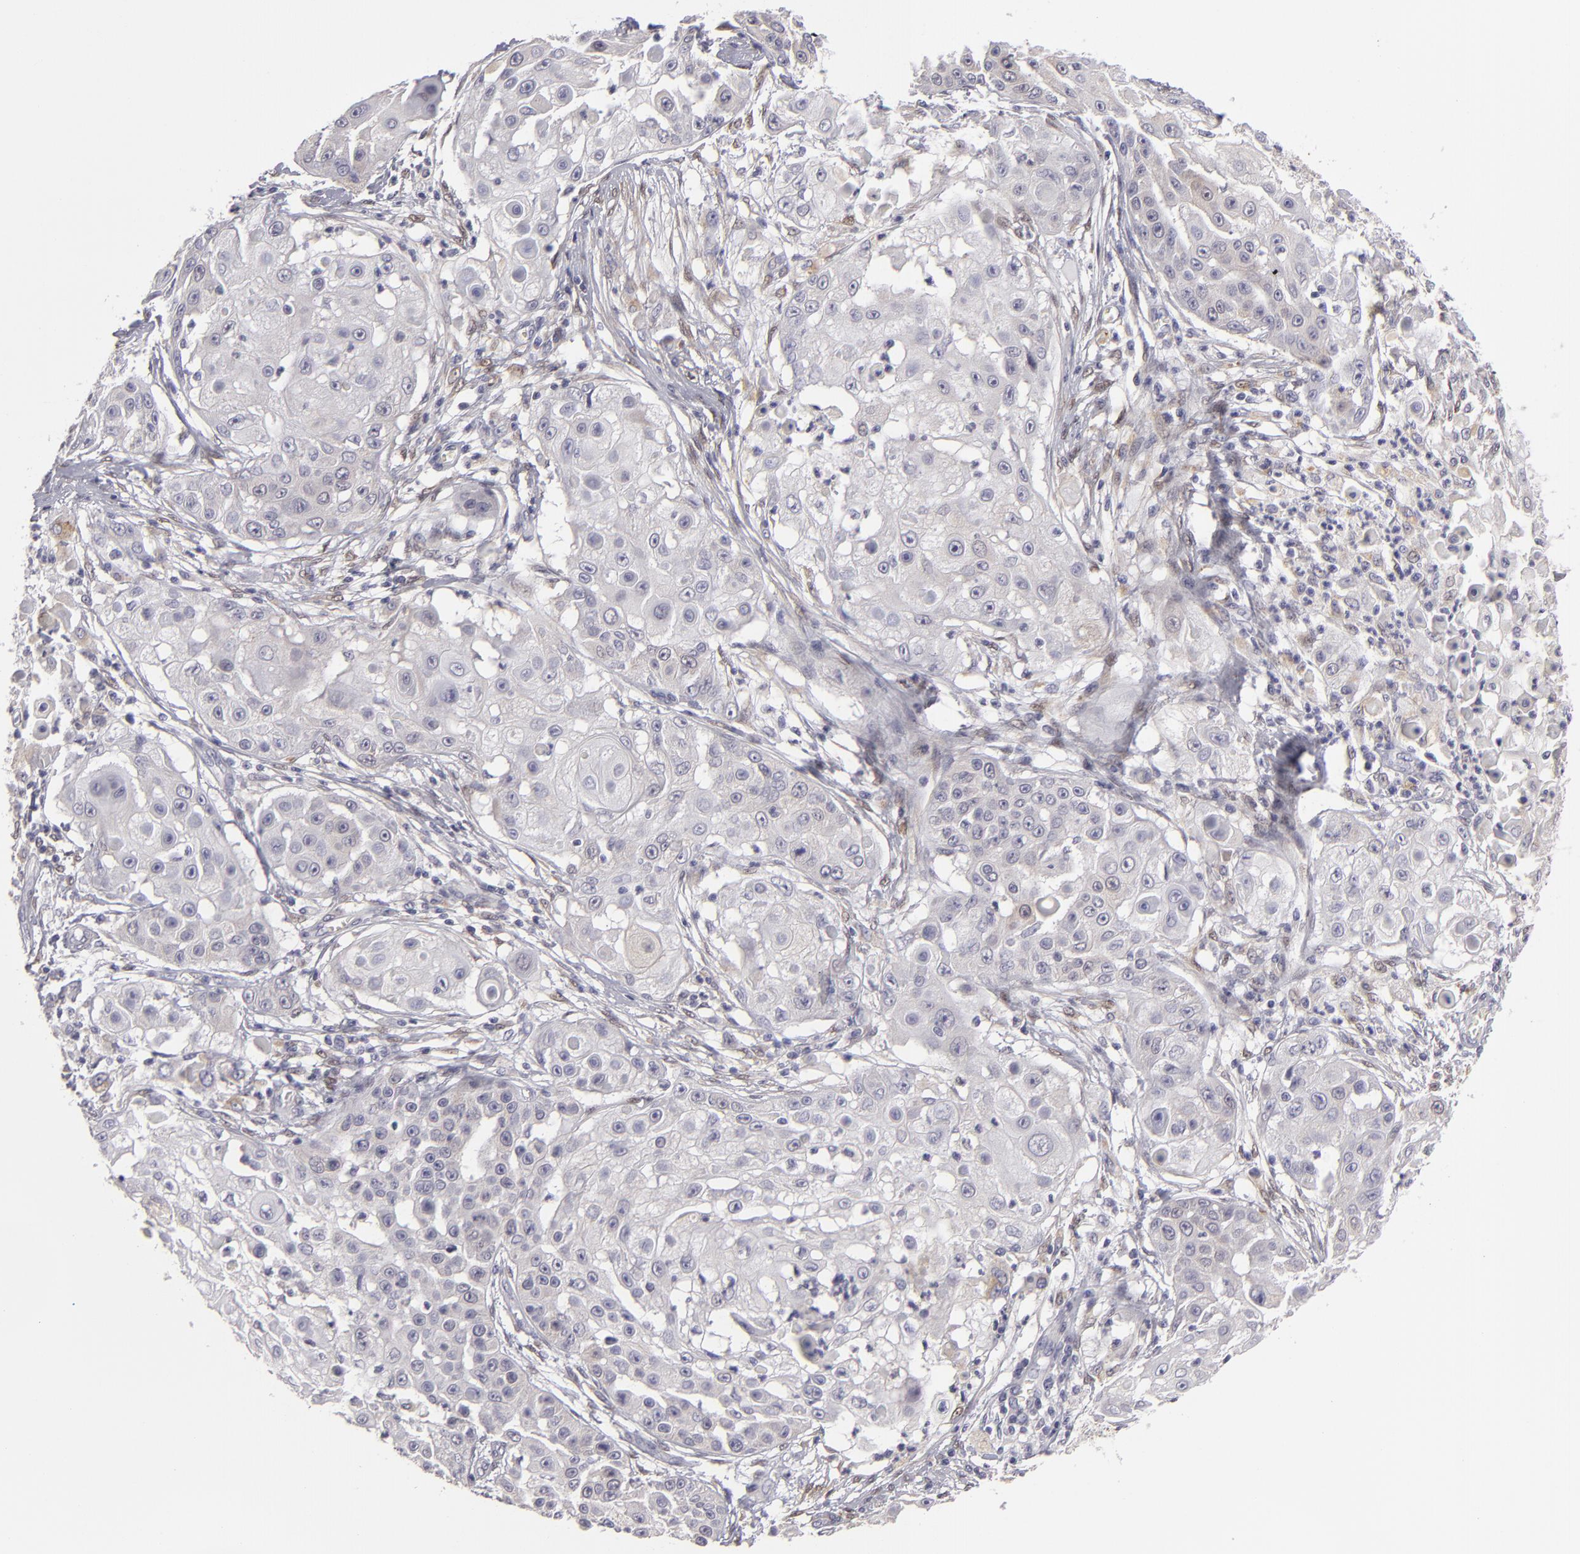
{"staining": {"intensity": "negative", "quantity": "none", "location": "none"}, "tissue": "skin cancer", "cell_type": "Tumor cells", "image_type": "cancer", "snomed": [{"axis": "morphology", "description": "Squamous cell carcinoma, NOS"}, {"axis": "topography", "description": "Skin"}], "caption": "The image reveals no significant expression in tumor cells of skin cancer.", "gene": "EFS", "patient": {"sex": "female", "age": 57}}